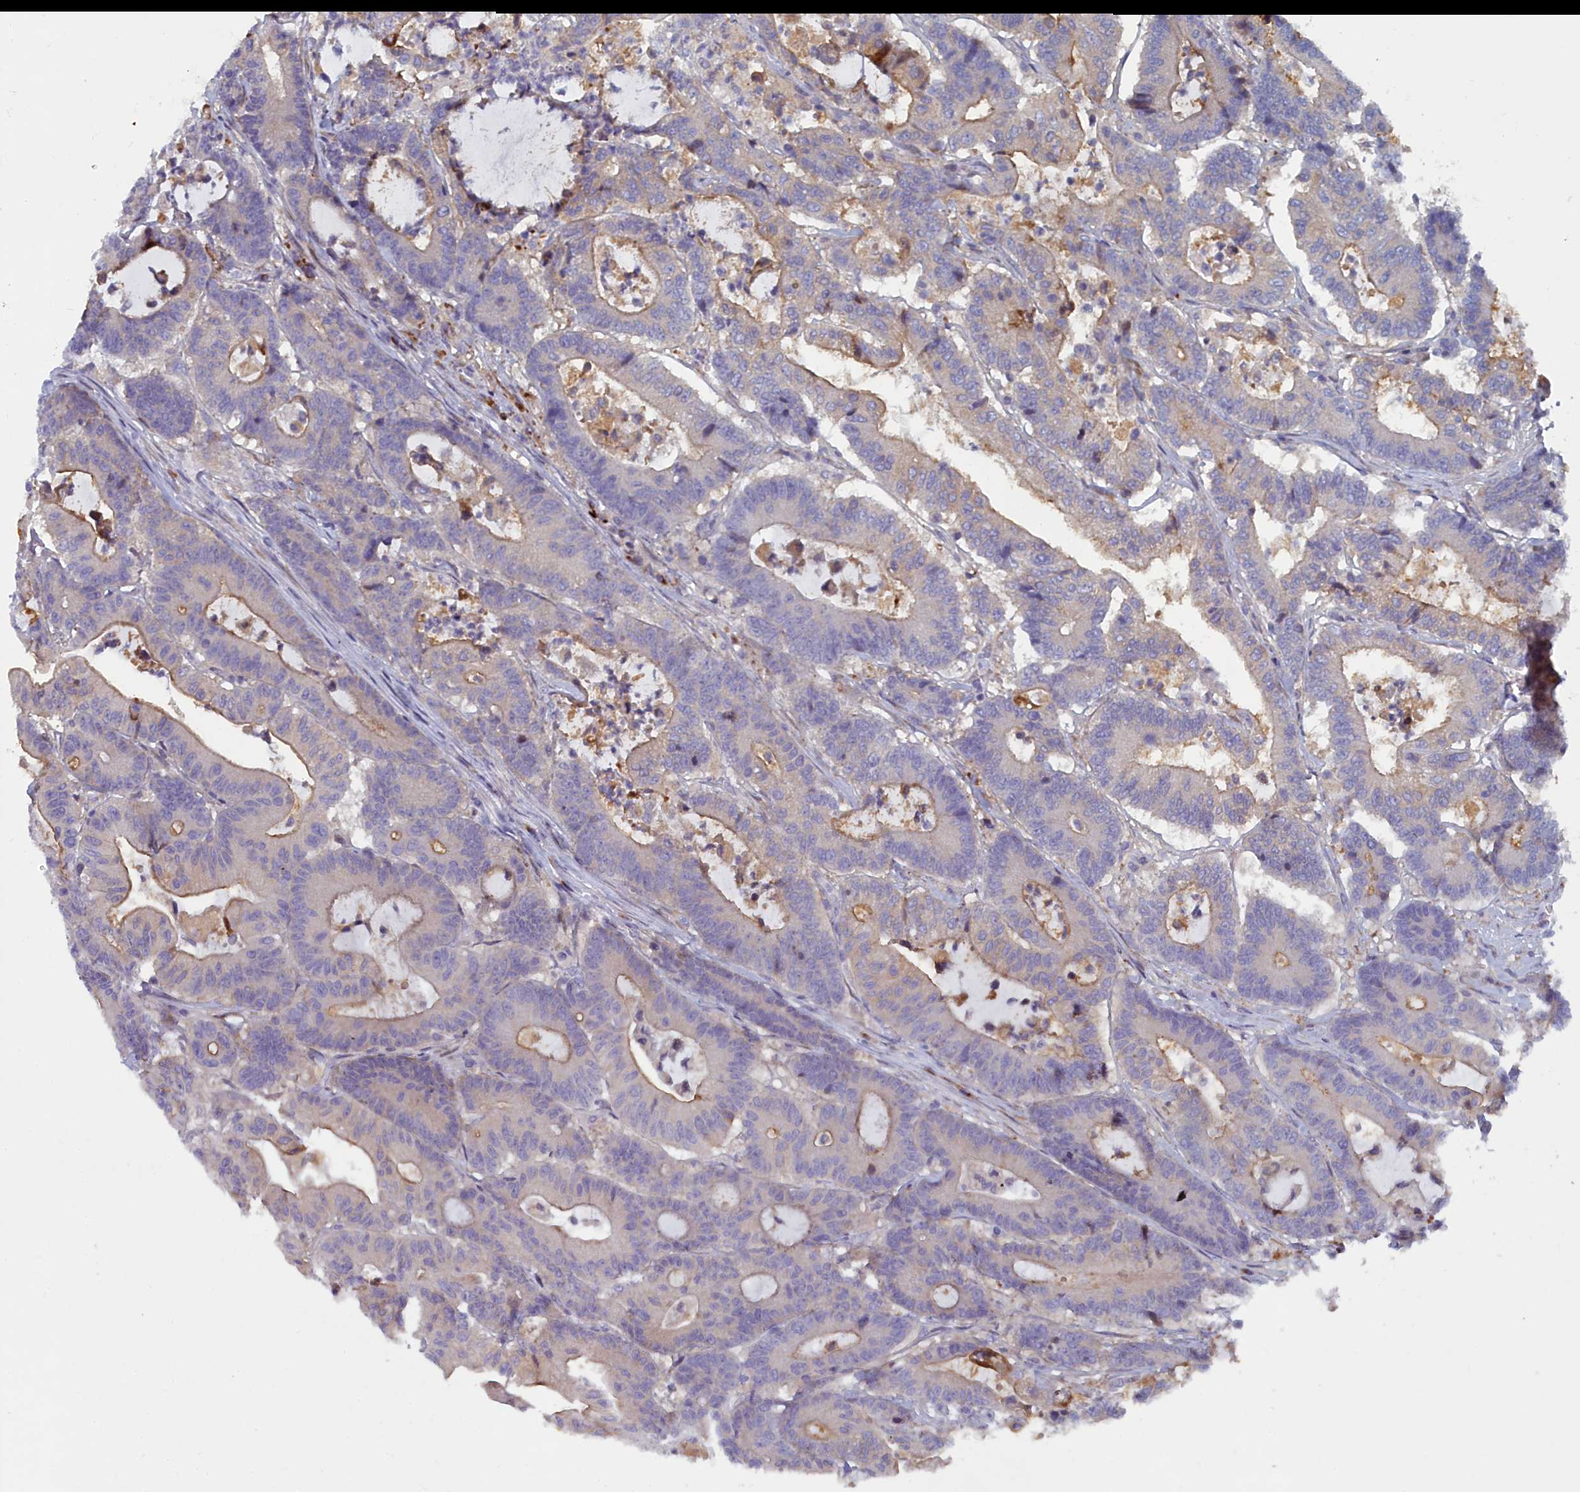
{"staining": {"intensity": "moderate", "quantity": "<25%", "location": "cytoplasmic/membranous"}, "tissue": "colorectal cancer", "cell_type": "Tumor cells", "image_type": "cancer", "snomed": [{"axis": "morphology", "description": "Adenocarcinoma, NOS"}, {"axis": "topography", "description": "Colon"}], "caption": "Tumor cells show low levels of moderate cytoplasmic/membranous expression in about <25% of cells in human colorectal cancer (adenocarcinoma).", "gene": "B9D2", "patient": {"sex": "female", "age": 84}}